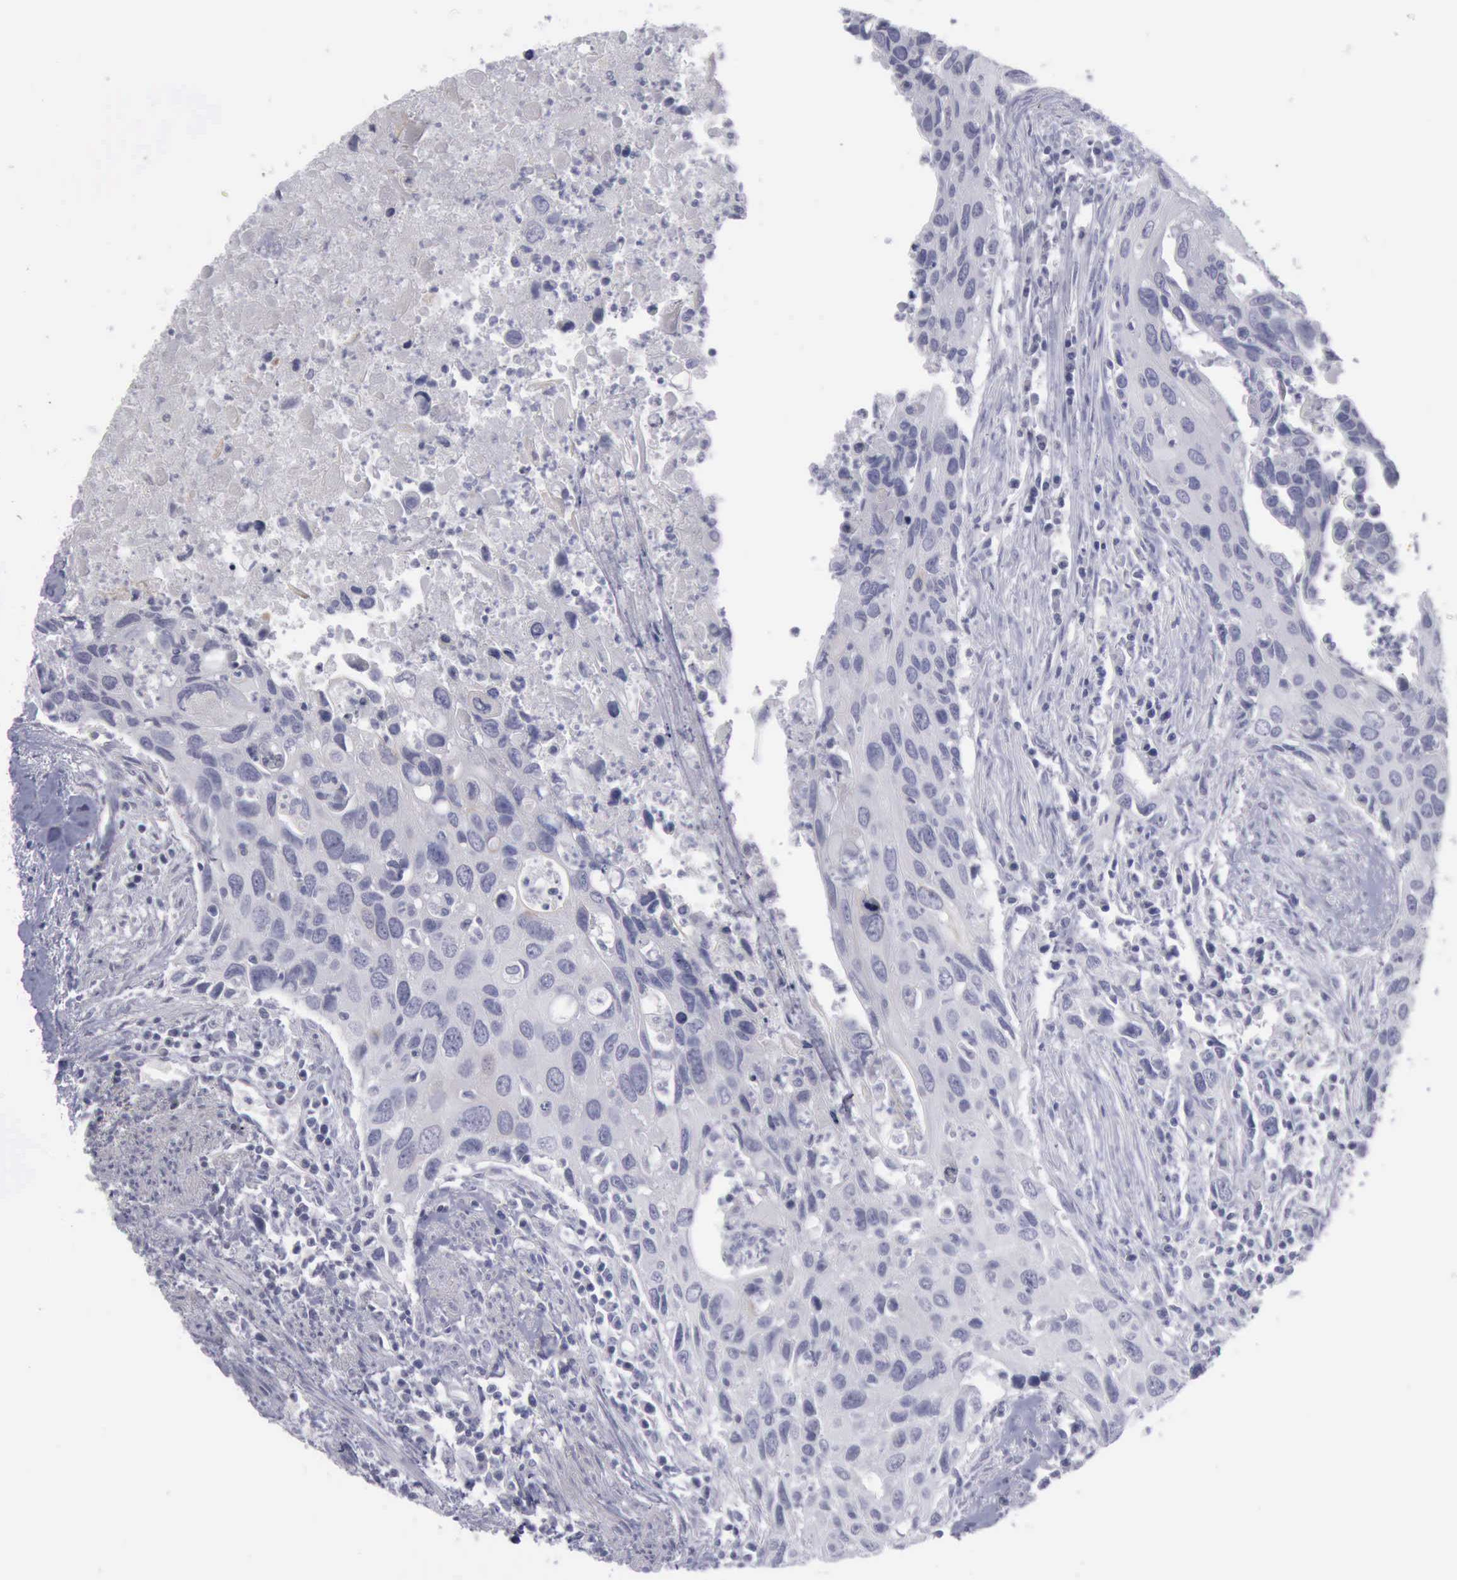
{"staining": {"intensity": "negative", "quantity": "none", "location": "none"}, "tissue": "urothelial cancer", "cell_type": "Tumor cells", "image_type": "cancer", "snomed": [{"axis": "morphology", "description": "Urothelial carcinoma, High grade"}, {"axis": "topography", "description": "Urinary bladder"}], "caption": "The immunohistochemistry (IHC) histopathology image has no significant expression in tumor cells of urothelial cancer tissue.", "gene": "KRT13", "patient": {"sex": "male", "age": 71}}